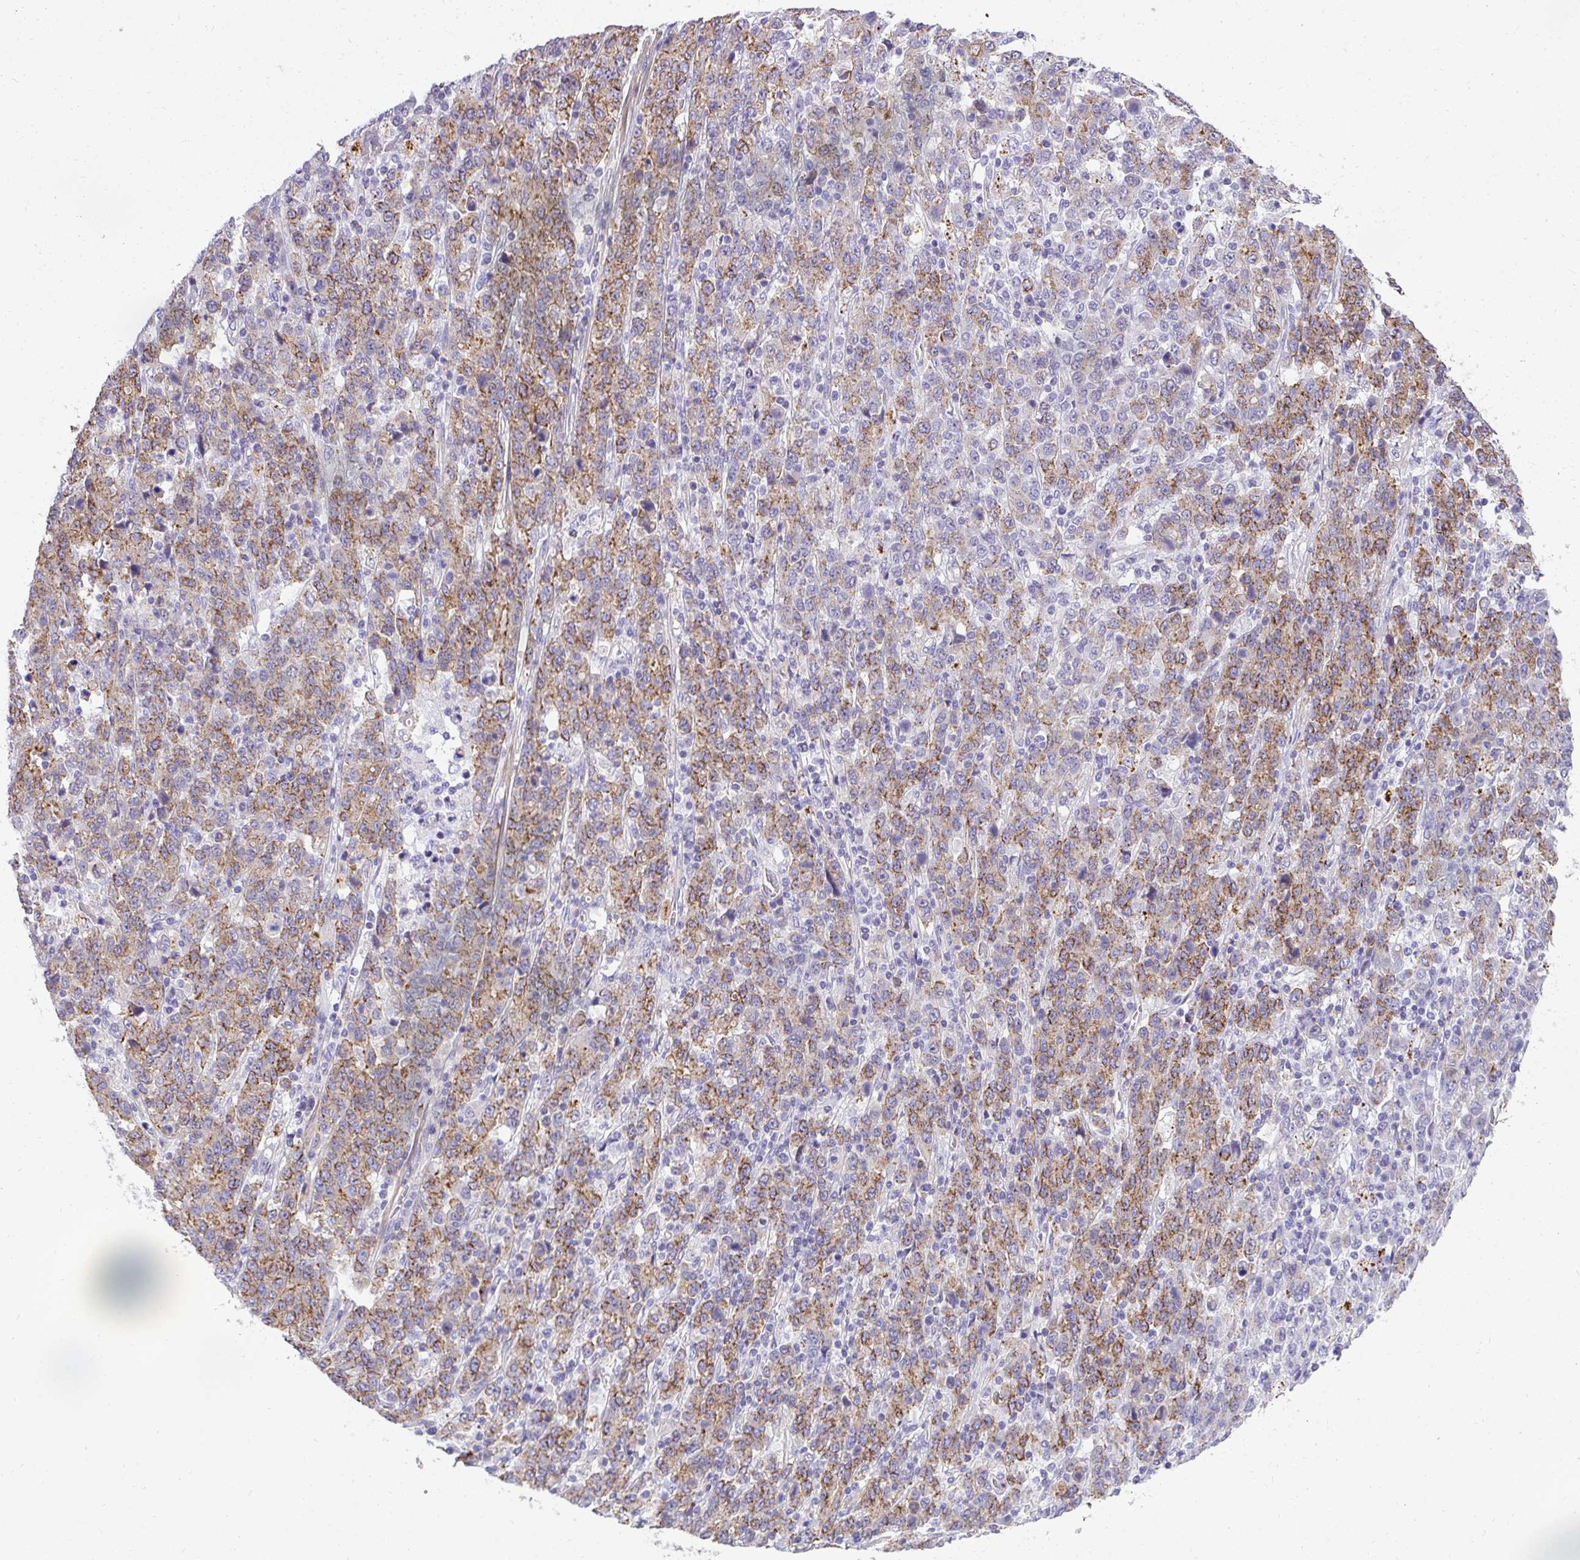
{"staining": {"intensity": "moderate", "quantity": ">75%", "location": "cytoplasmic/membranous"}, "tissue": "stomach cancer", "cell_type": "Tumor cells", "image_type": "cancer", "snomed": [{"axis": "morphology", "description": "Adenocarcinoma, NOS"}, {"axis": "topography", "description": "Stomach, upper"}], "caption": "A photomicrograph of stomach adenocarcinoma stained for a protein demonstrates moderate cytoplasmic/membranous brown staining in tumor cells.", "gene": "AK5", "patient": {"sex": "male", "age": 69}}